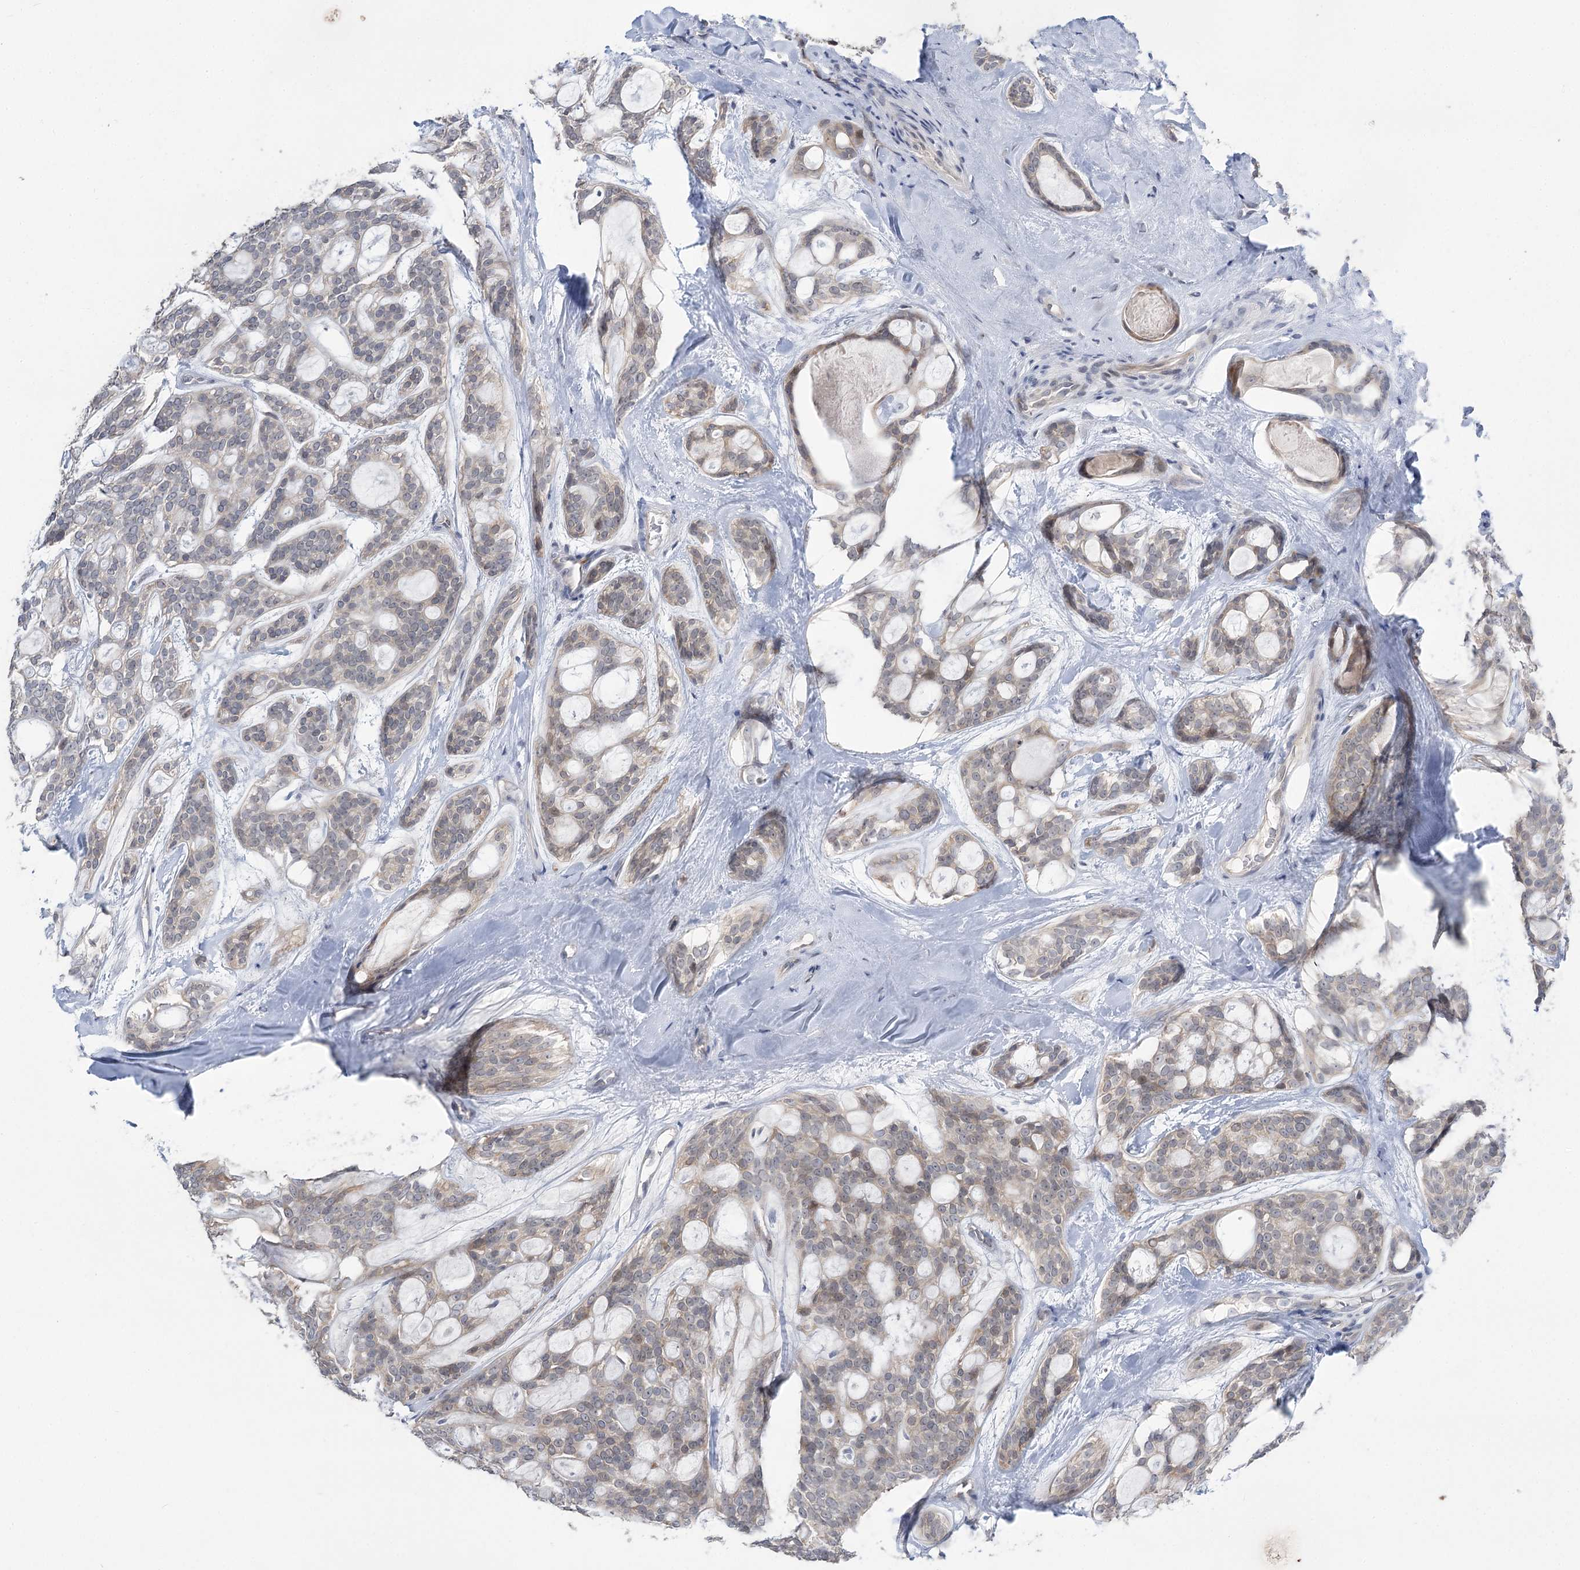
{"staining": {"intensity": "weak", "quantity": "<25%", "location": "cytoplasmic/membranous"}, "tissue": "head and neck cancer", "cell_type": "Tumor cells", "image_type": "cancer", "snomed": [{"axis": "morphology", "description": "Adenocarcinoma, NOS"}, {"axis": "topography", "description": "Head-Neck"}], "caption": "Tumor cells show no significant protein staining in adenocarcinoma (head and neck).", "gene": "PHYHIPL", "patient": {"sex": "male", "age": 66}}